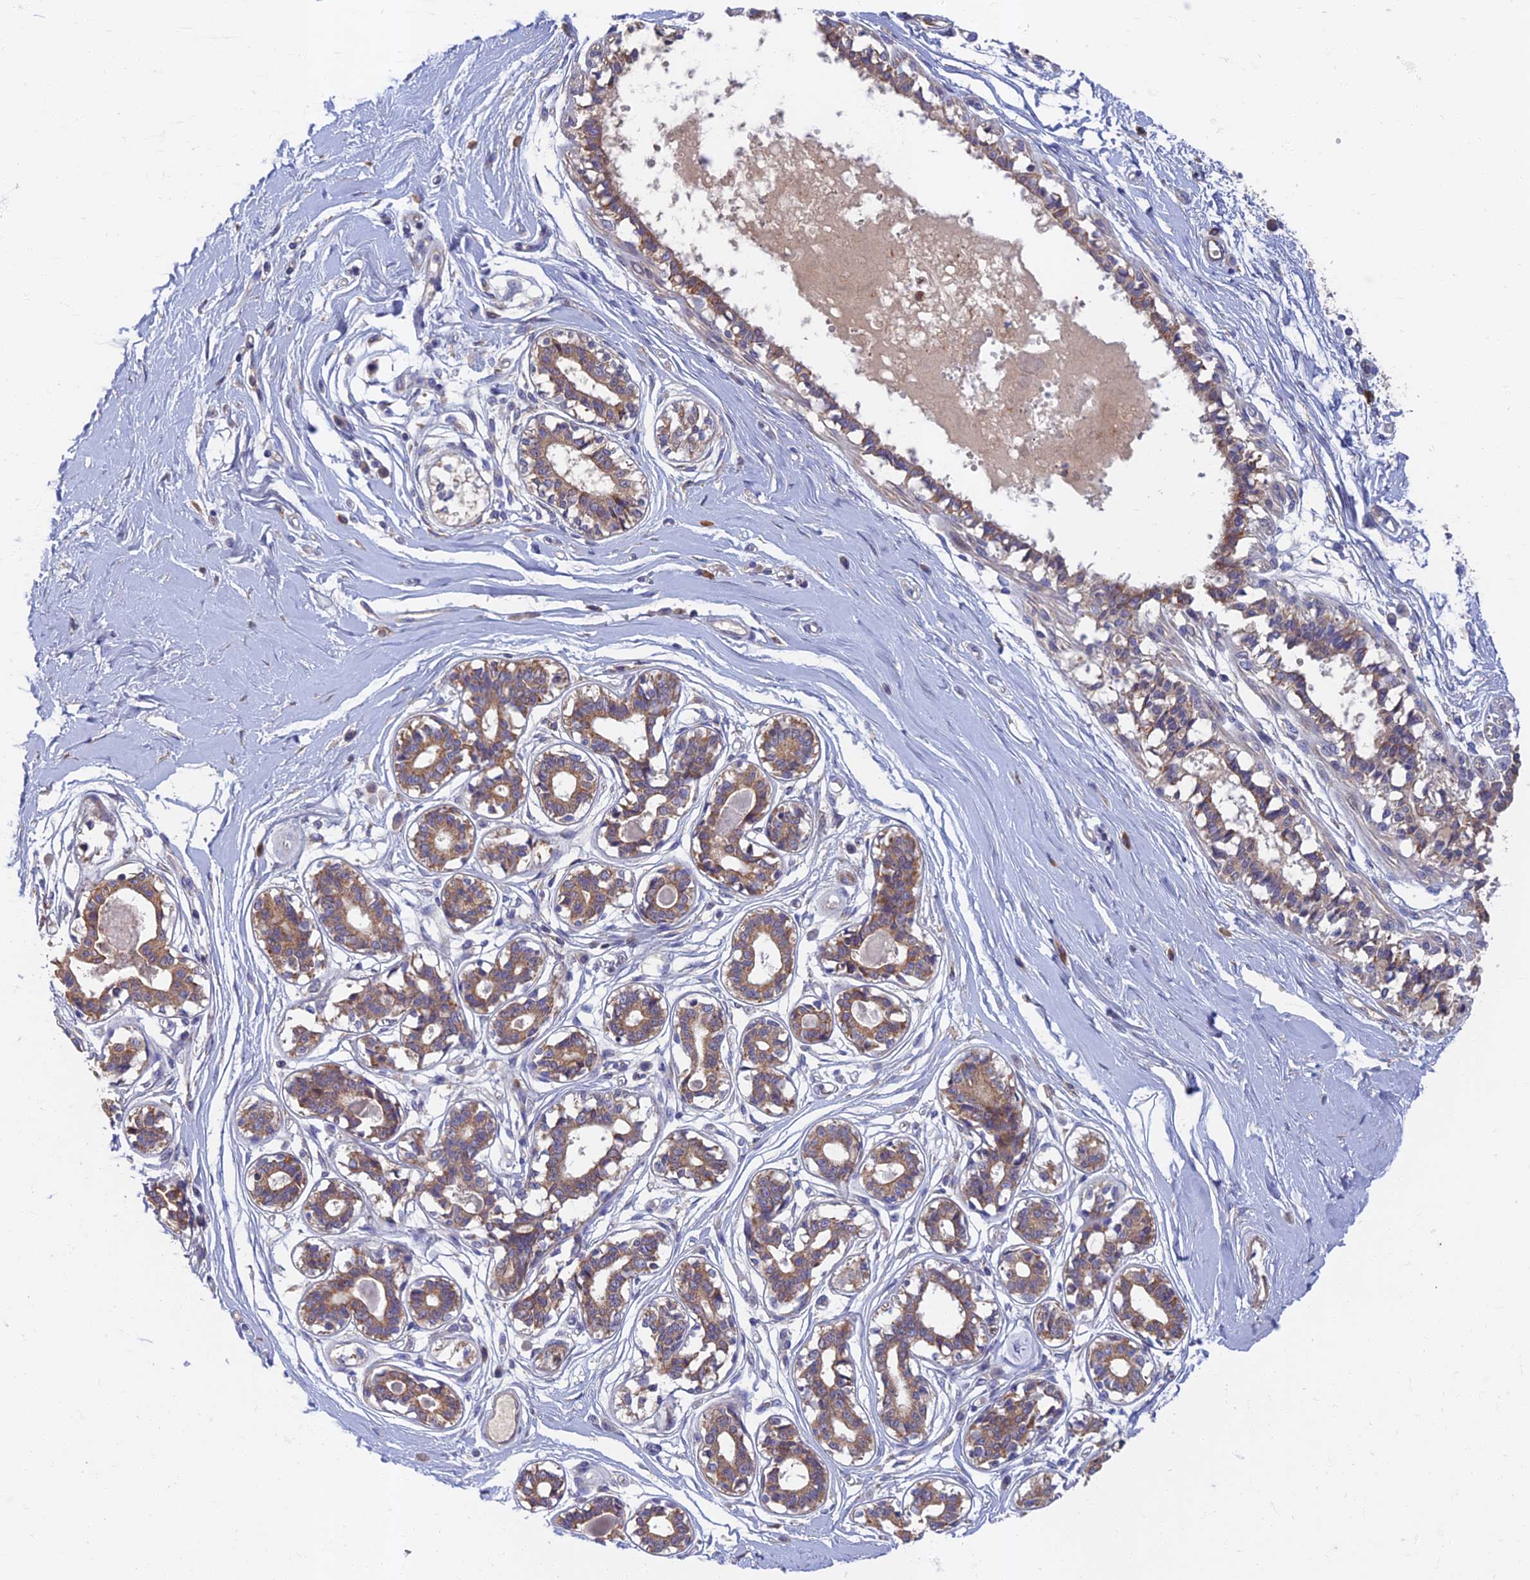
{"staining": {"intensity": "negative", "quantity": "none", "location": "none"}, "tissue": "breast", "cell_type": "Adipocytes", "image_type": "normal", "snomed": [{"axis": "morphology", "description": "Normal tissue, NOS"}, {"axis": "topography", "description": "Breast"}], "caption": "Immunohistochemical staining of benign breast shows no significant positivity in adipocytes.", "gene": "SOGA1", "patient": {"sex": "female", "age": 45}}